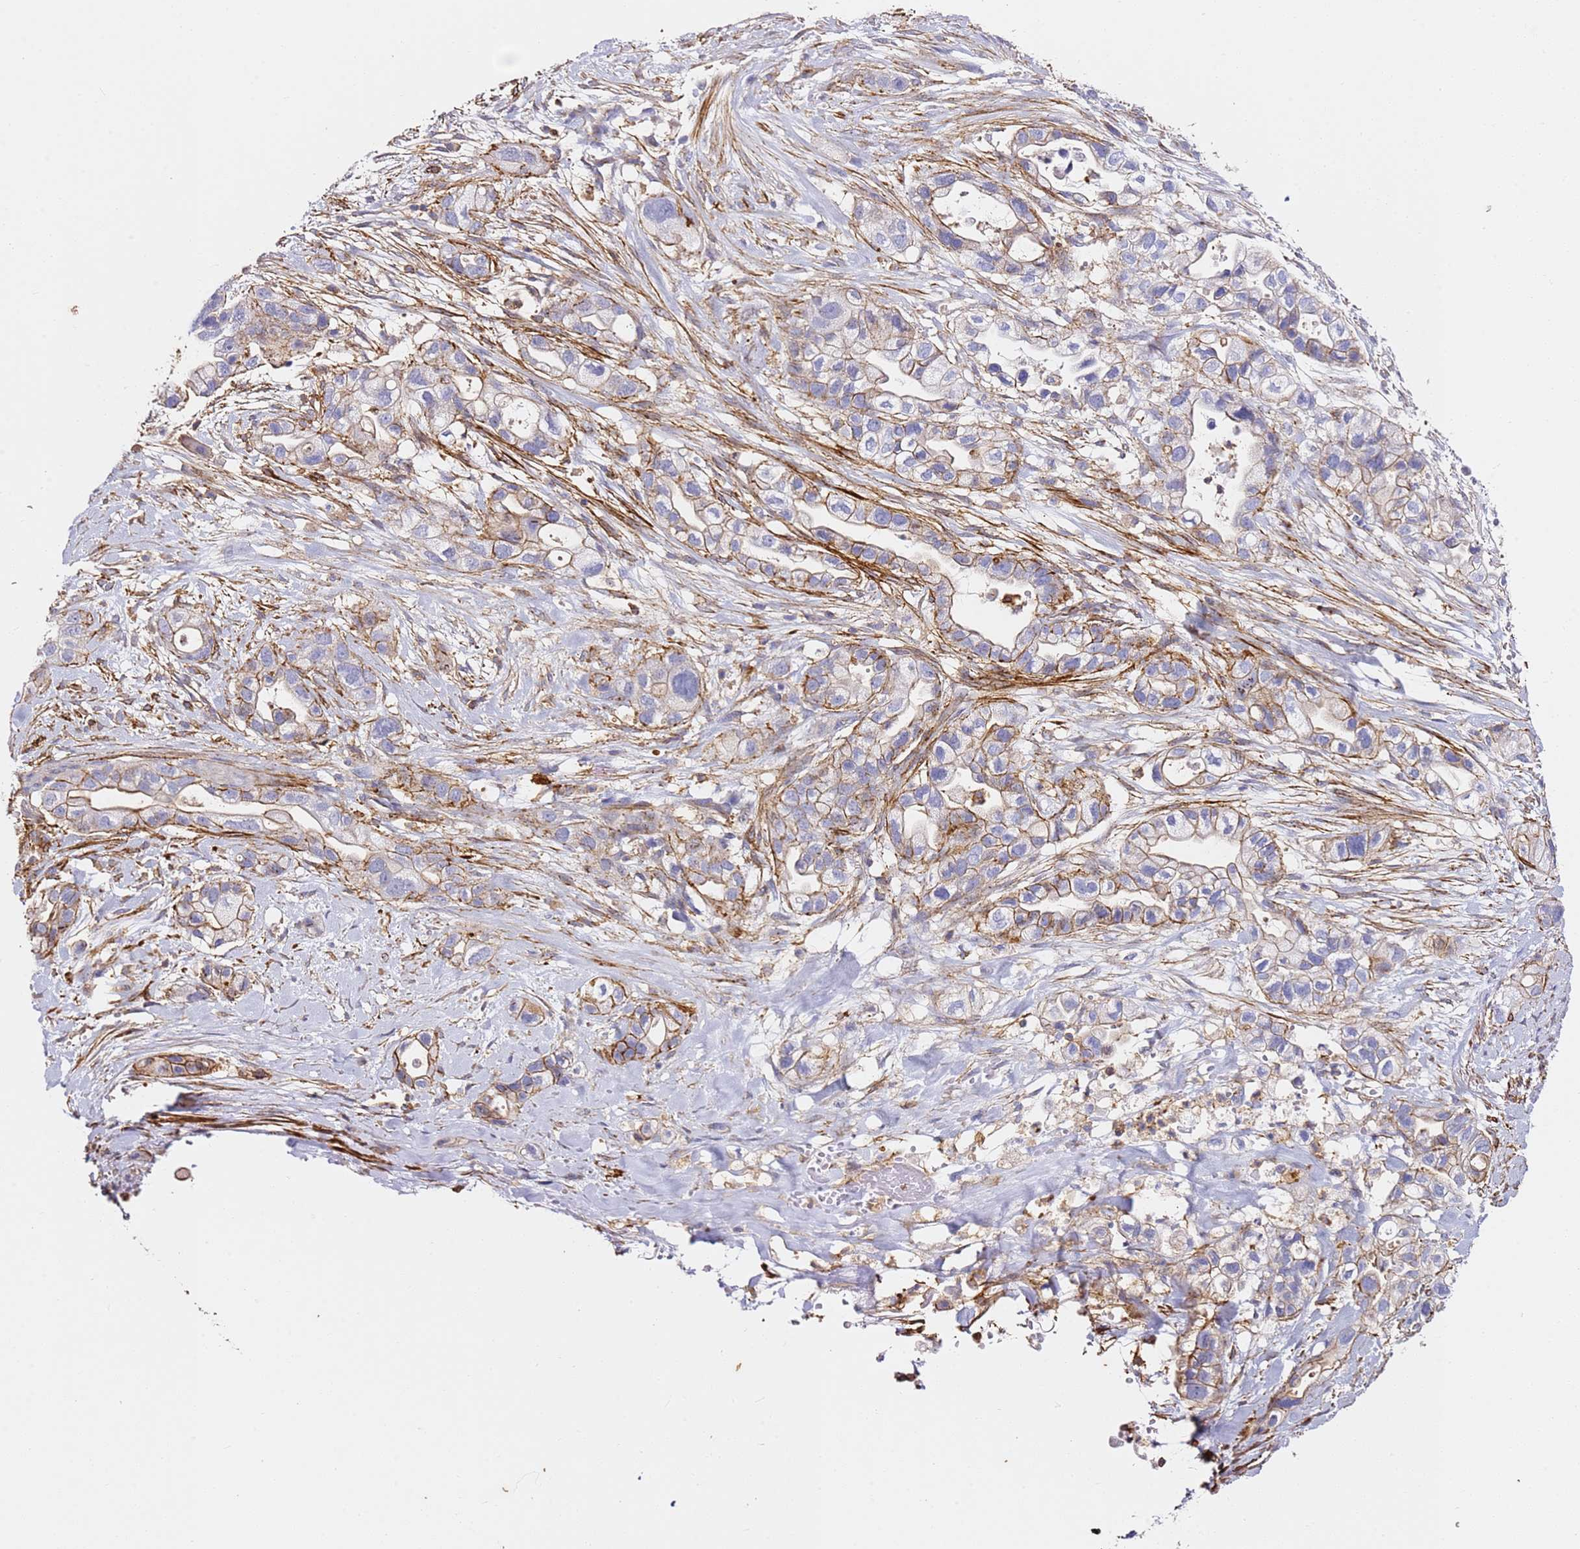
{"staining": {"intensity": "moderate", "quantity": "25%-75%", "location": "cytoplasmic/membranous"}, "tissue": "pancreatic cancer", "cell_type": "Tumor cells", "image_type": "cancer", "snomed": [{"axis": "morphology", "description": "Adenocarcinoma, NOS"}, {"axis": "topography", "description": "Pancreas"}], "caption": "There is medium levels of moderate cytoplasmic/membranous expression in tumor cells of adenocarcinoma (pancreatic), as demonstrated by immunohistochemical staining (brown color).", "gene": "ZNF671", "patient": {"sex": "male", "age": 44}}